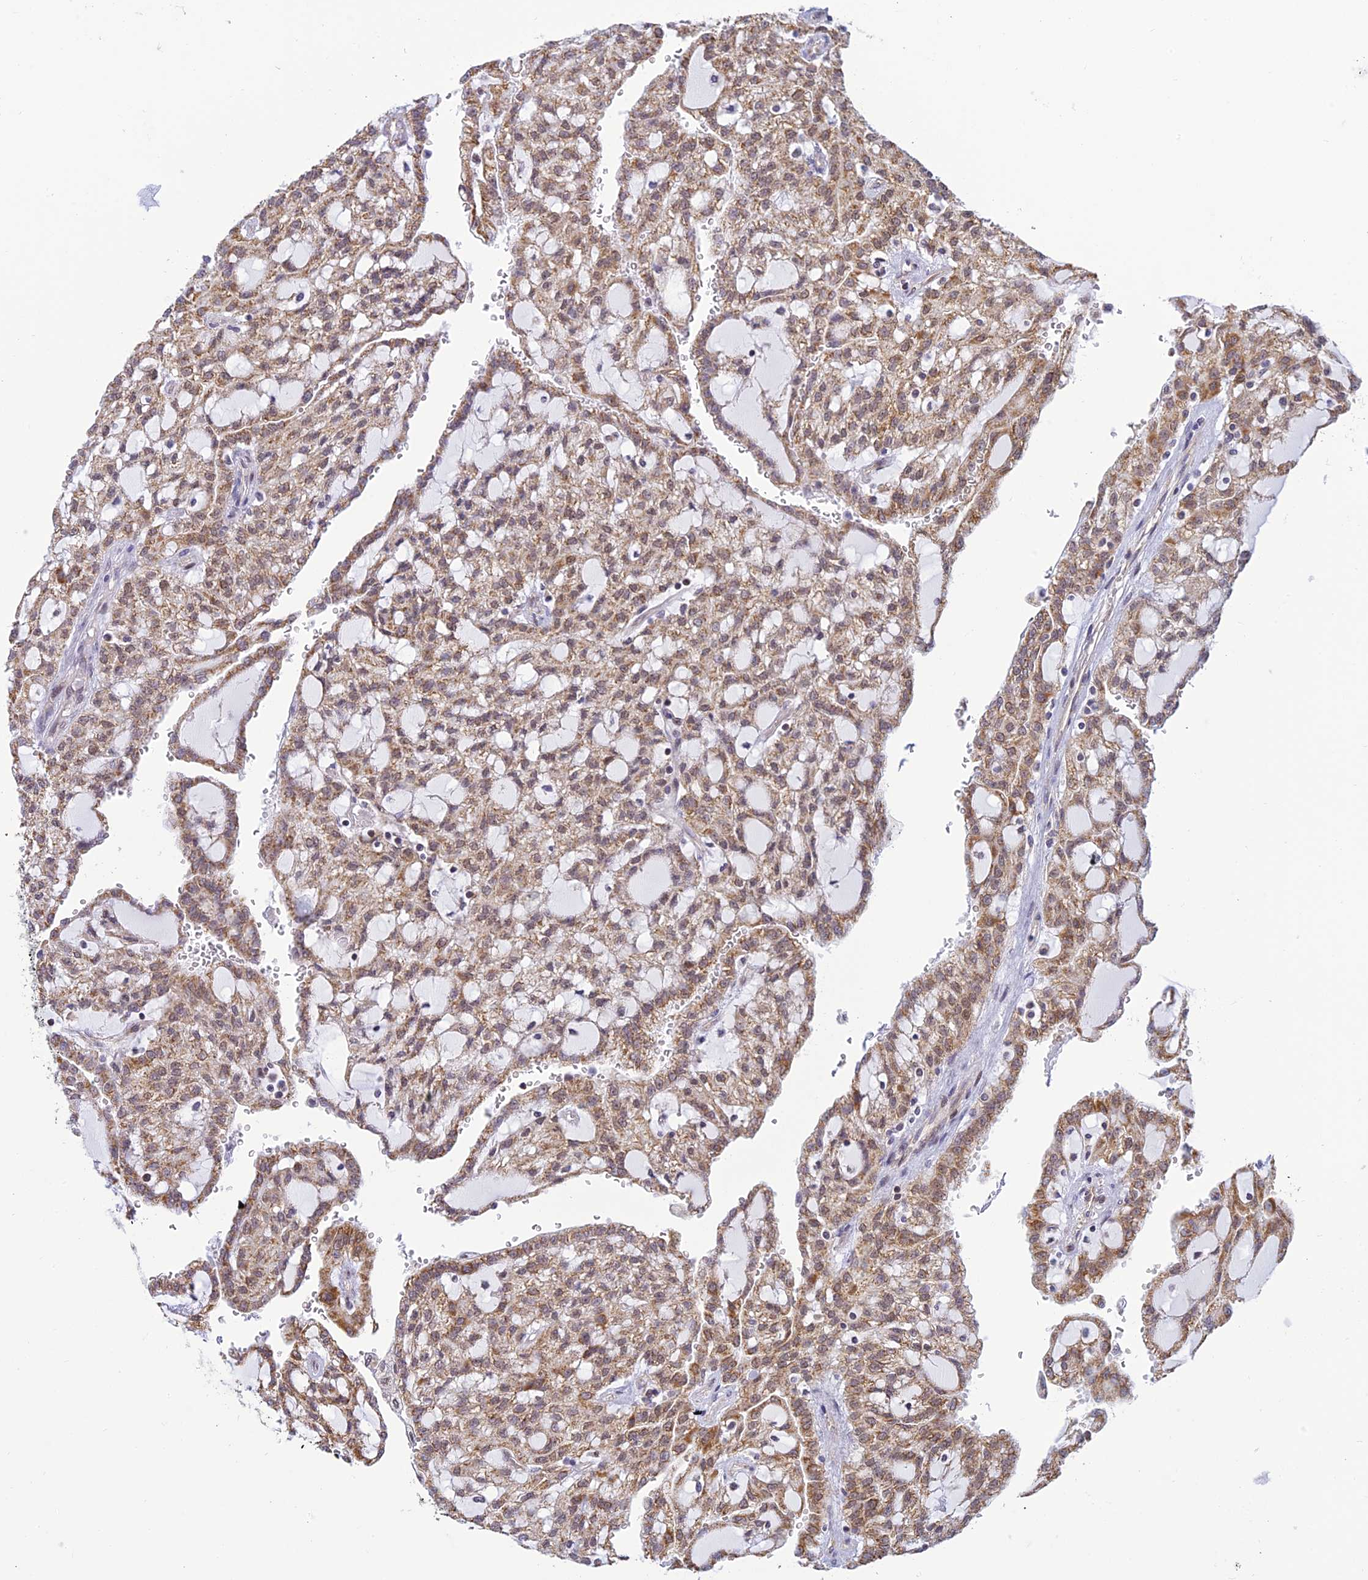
{"staining": {"intensity": "moderate", "quantity": ">75%", "location": "cytoplasmic/membranous"}, "tissue": "renal cancer", "cell_type": "Tumor cells", "image_type": "cancer", "snomed": [{"axis": "morphology", "description": "Adenocarcinoma, NOS"}, {"axis": "topography", "description": "Kidney"}], "caption": "DAB immunohistochemical staining of renal cancer demonstrates moderate cytoplasmic/membranous protein staining in approximately >75% of tumor cells. (DAB IHC with brightfield microscopy, high magnification).", "gene": "HOOK2", "patient": {"sex": "male", "age": 63}}